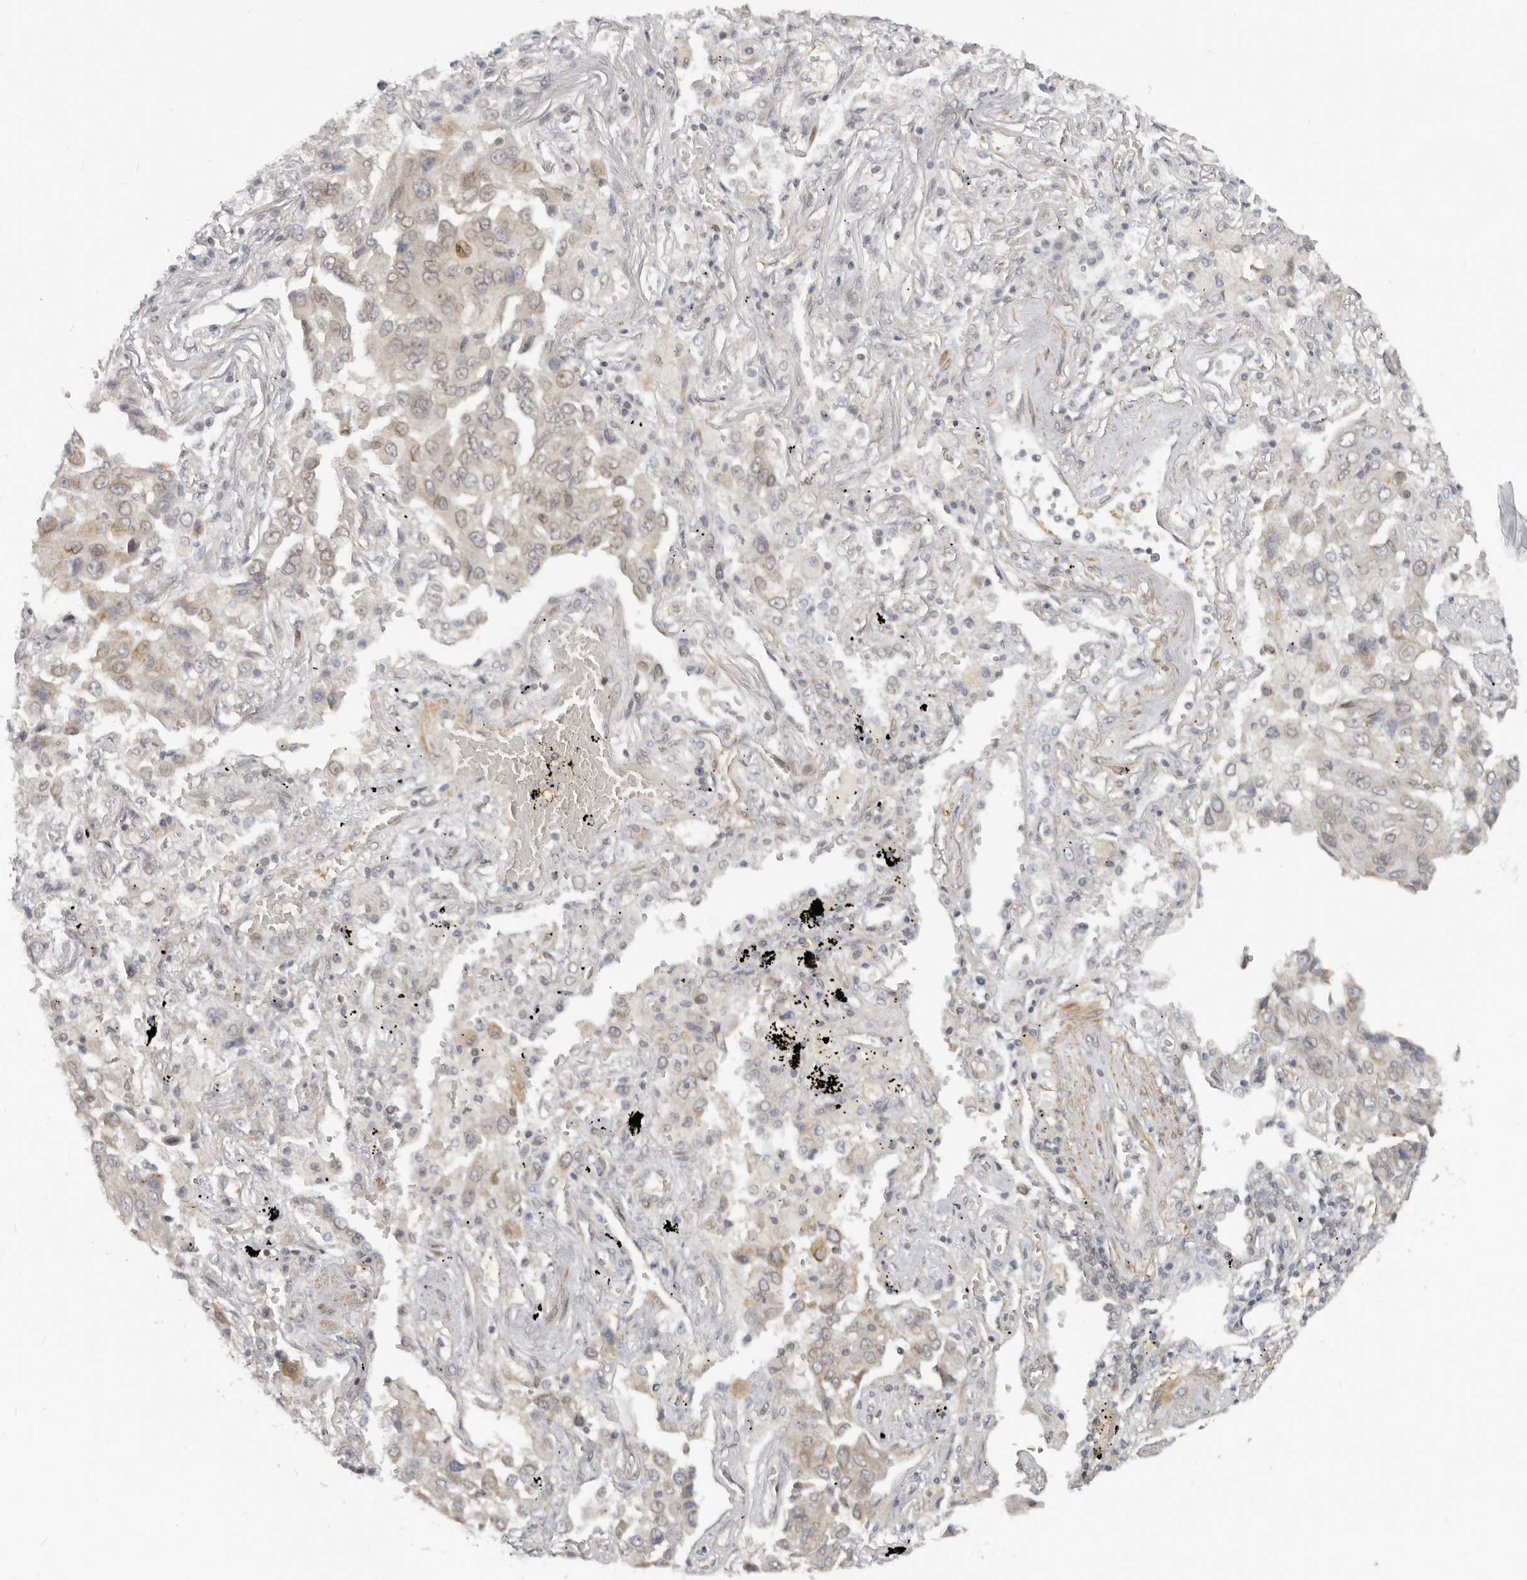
{"staining": {"intensity": "weak", "quantity": "<25%", "location": "cytoplasmic/membranous"}, "tissue": "lung cancer", "cell_type": "Tumor cells", "image_type": "cancer", "snomed": [{"axis": "morphology", "description": "Adenocarcinoma, NOS"}, {"axis": "topography", "description": "Lung"}], "caption": "Immunohistochemistry (IHC) of human lung cancer (adenocarcinoma) displays no positivity in tumor cells.", "gene": "NUP153", "patient": {"sex": "female", "age": 65}}